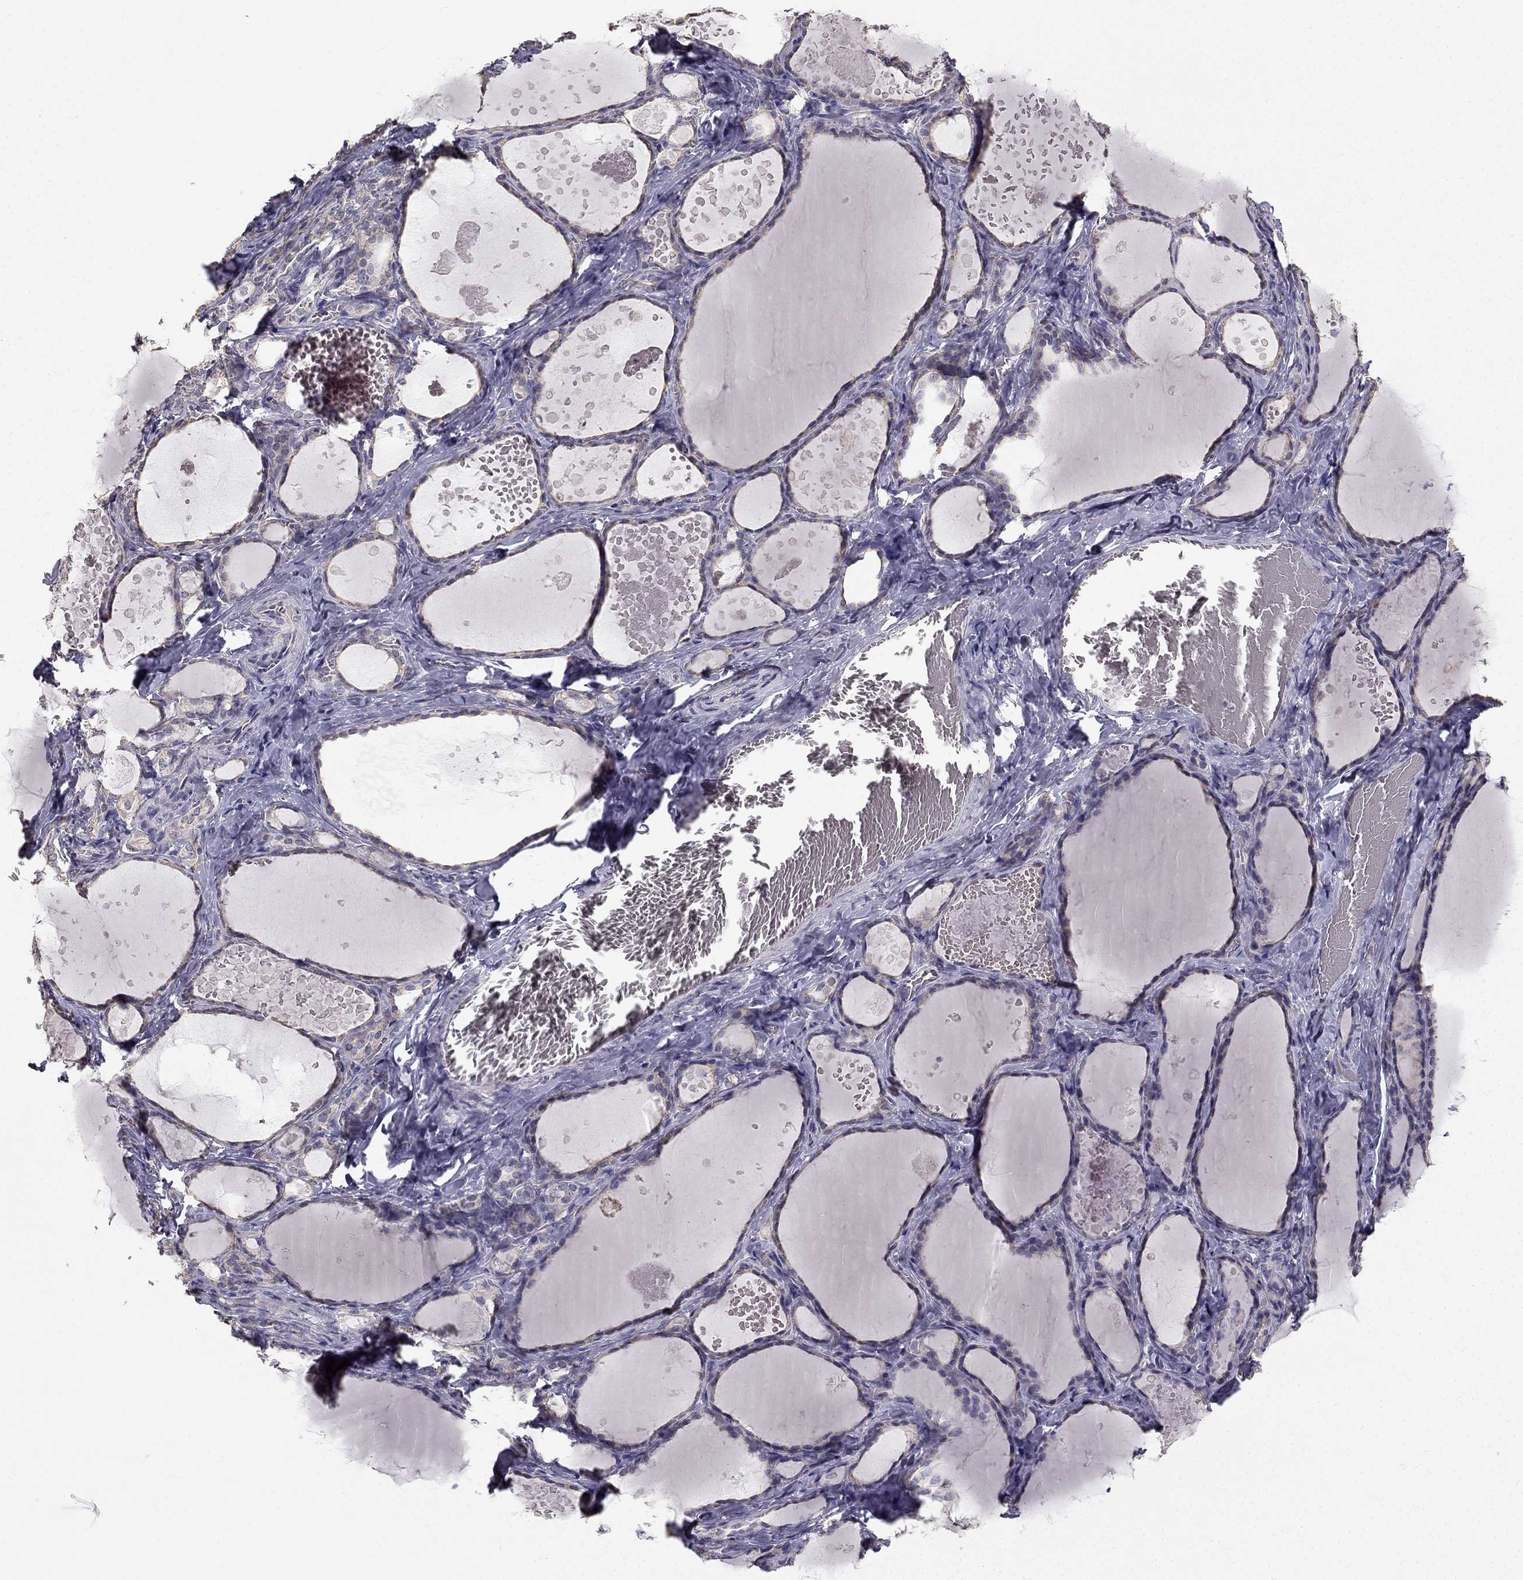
{"staining": {"intensity": "negative", "quantity": "none", "location": "none"}, "tissue": "thyroid gland", "cell_type": "Glandular cells", "image_type": "normal", "snomed": [{"axis": "morphology", "description": "Normal tissue, NOS"}, {"axis": "topography", "description": "Thyroid gland"}], "caption": "High magnification brightfield microscopy of benign thyroid gland stained with DAB (brown) and counterstained with hematoxylin (blue): glandular cells show no significant expression.", "gene": "CCDC40", "patient": {"sex": "female", "age": 56}}